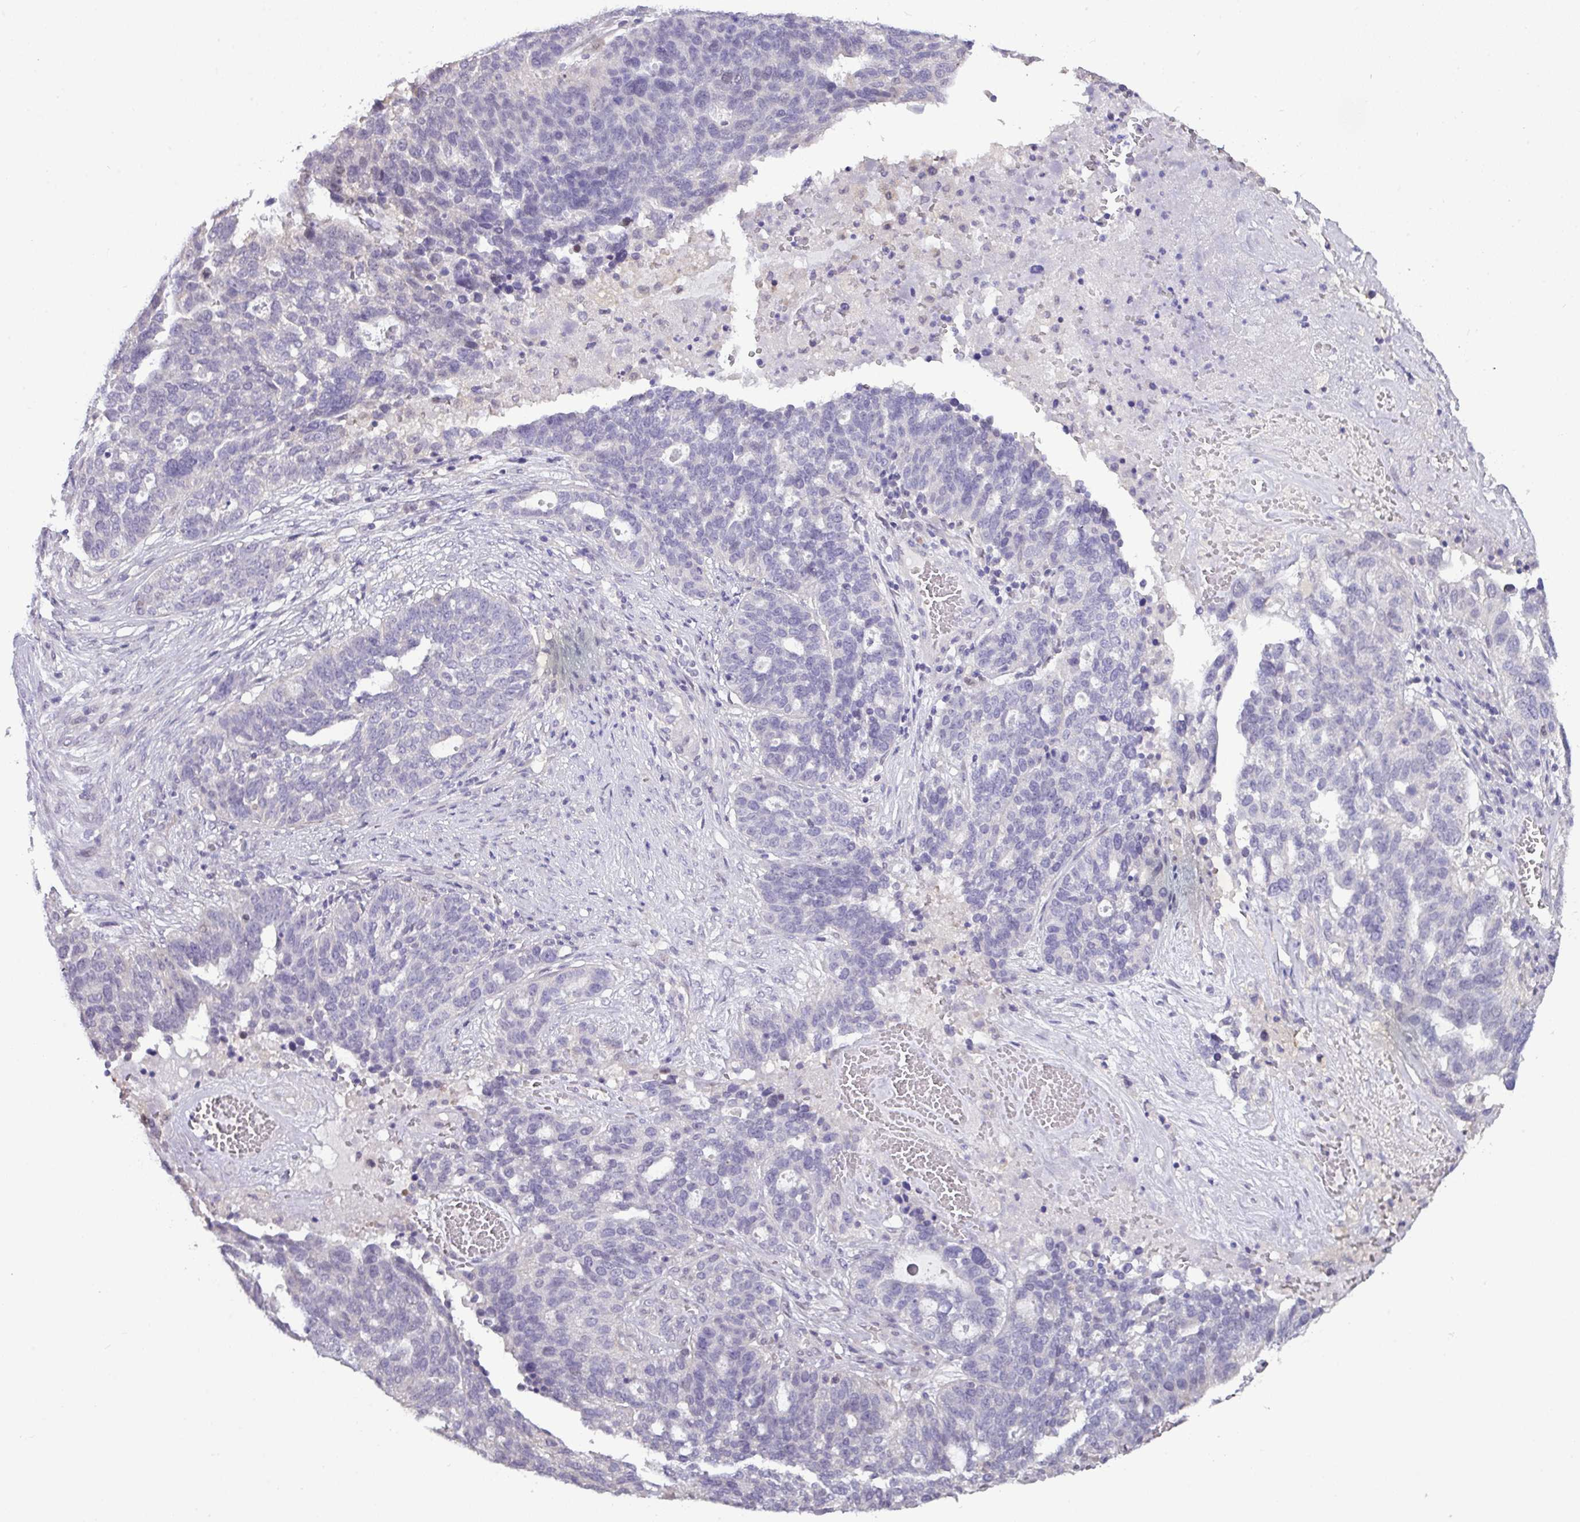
{"staining": {"intensity": "negative", "quantity": "none", "location": "none"}, "tissue": "ovarian cancer", "cell_type": "Tumor cells", "image_type": "cancer", "snomed": [{"axis": "morphology", "description": "Cystadenocarcinoma, serous, NOS"}, {"axis": "topography", "description": "Ovary"}], "caption": "Immunohistochemistry (IHC) micrograph of neoplastic tissue: ovarian serous cystadenocarcinoma stained with DAB (3,3'-diaminobenzidine) reveals no significant protein expression in tumor cells.", "gene": "RIPPLY1", "patient": {"sex": "female", "age": 59}}